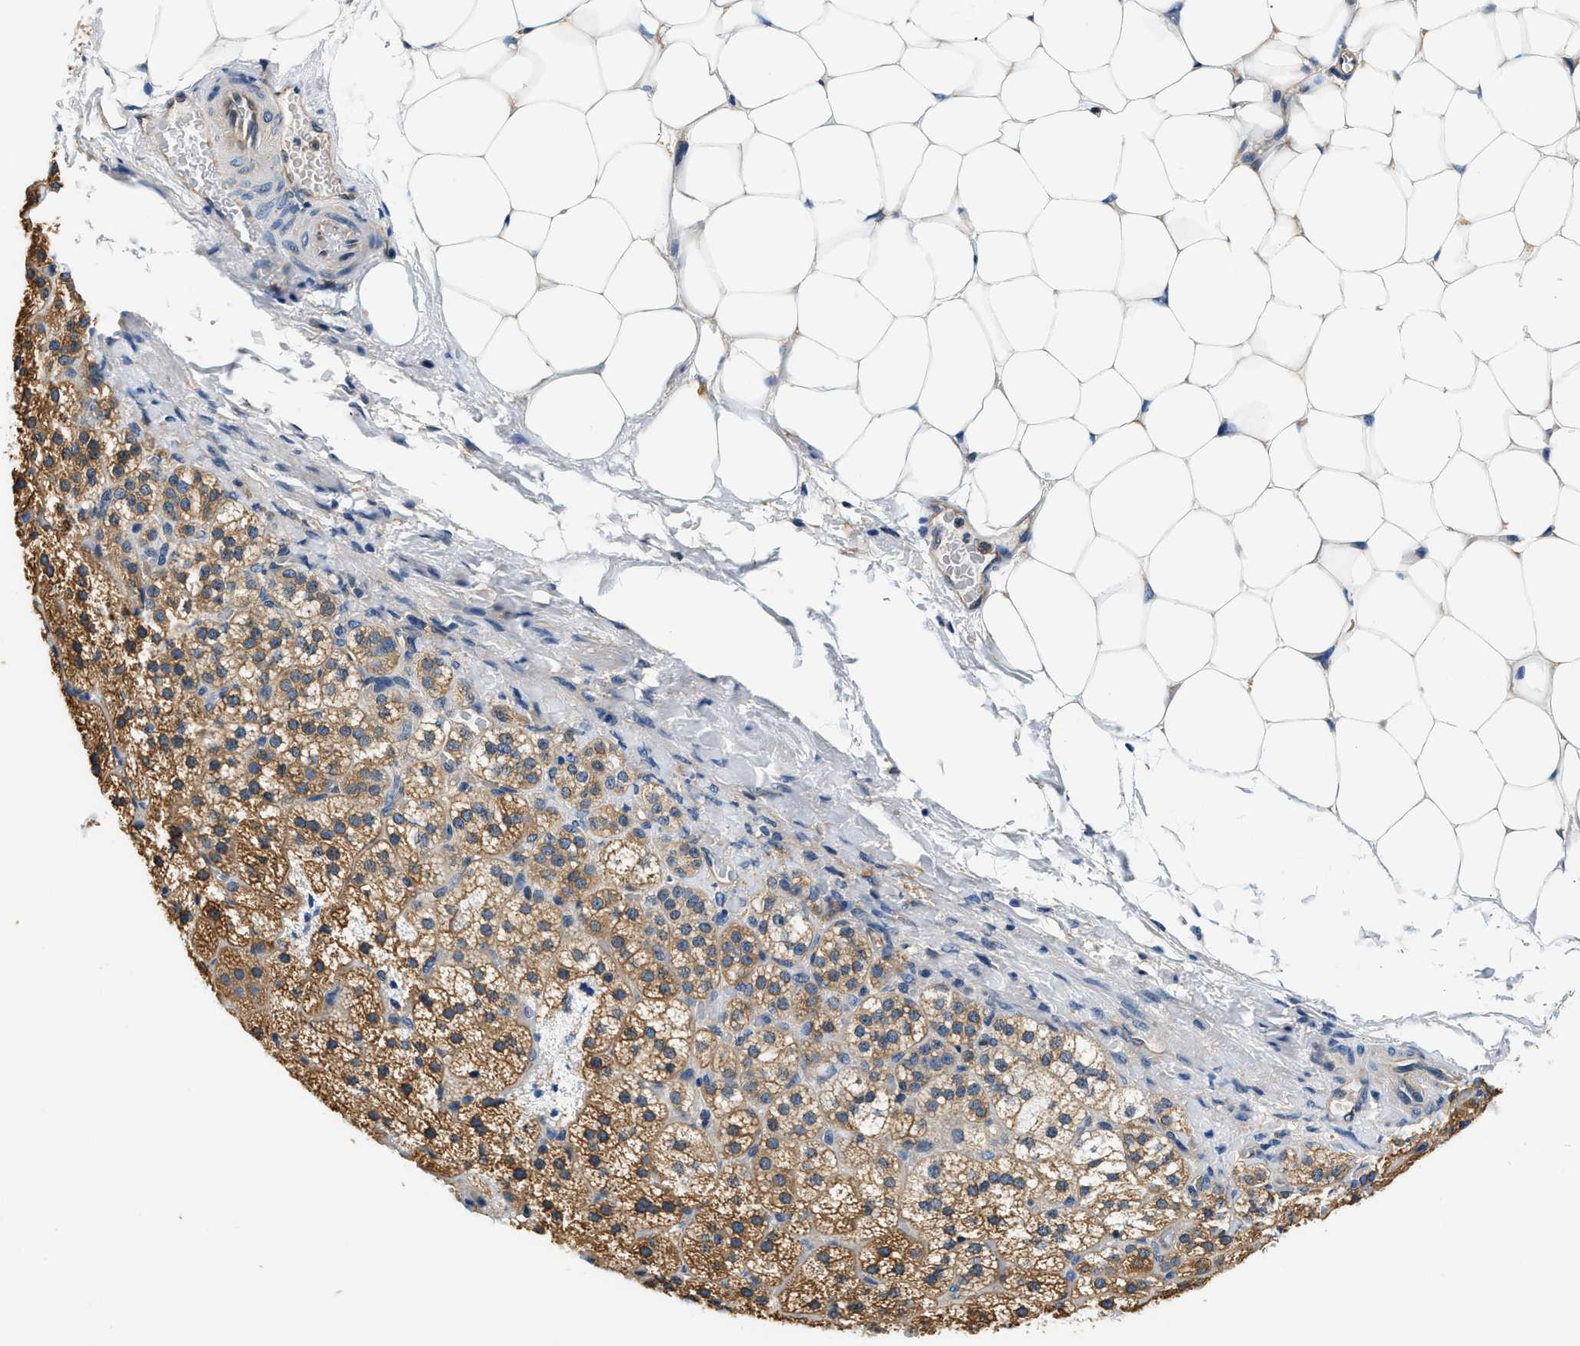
{"staining": {"intensity": "moderate", "quantity": ">75%", "location": "cytoplasmic/membranous"}, "tissue": "adrenal gland", "cell_type": "Glandular cells", "image_type": "normal", "snomed": [{"axis": "morphology", "description": "Normal tissue, NOS"}, {"axis": "topography", "description": "Adrenal gland"}], "caption": "A micrograph of human adrenal gland stained for a protein reveals moderate cytoplasmic/membranous brown staining in glandular cells. (Brightfield microscopy of DAB IHC at high magnification).", "gene": "PPP2R1B", "patient": {"sex": "female", "age": 44}}